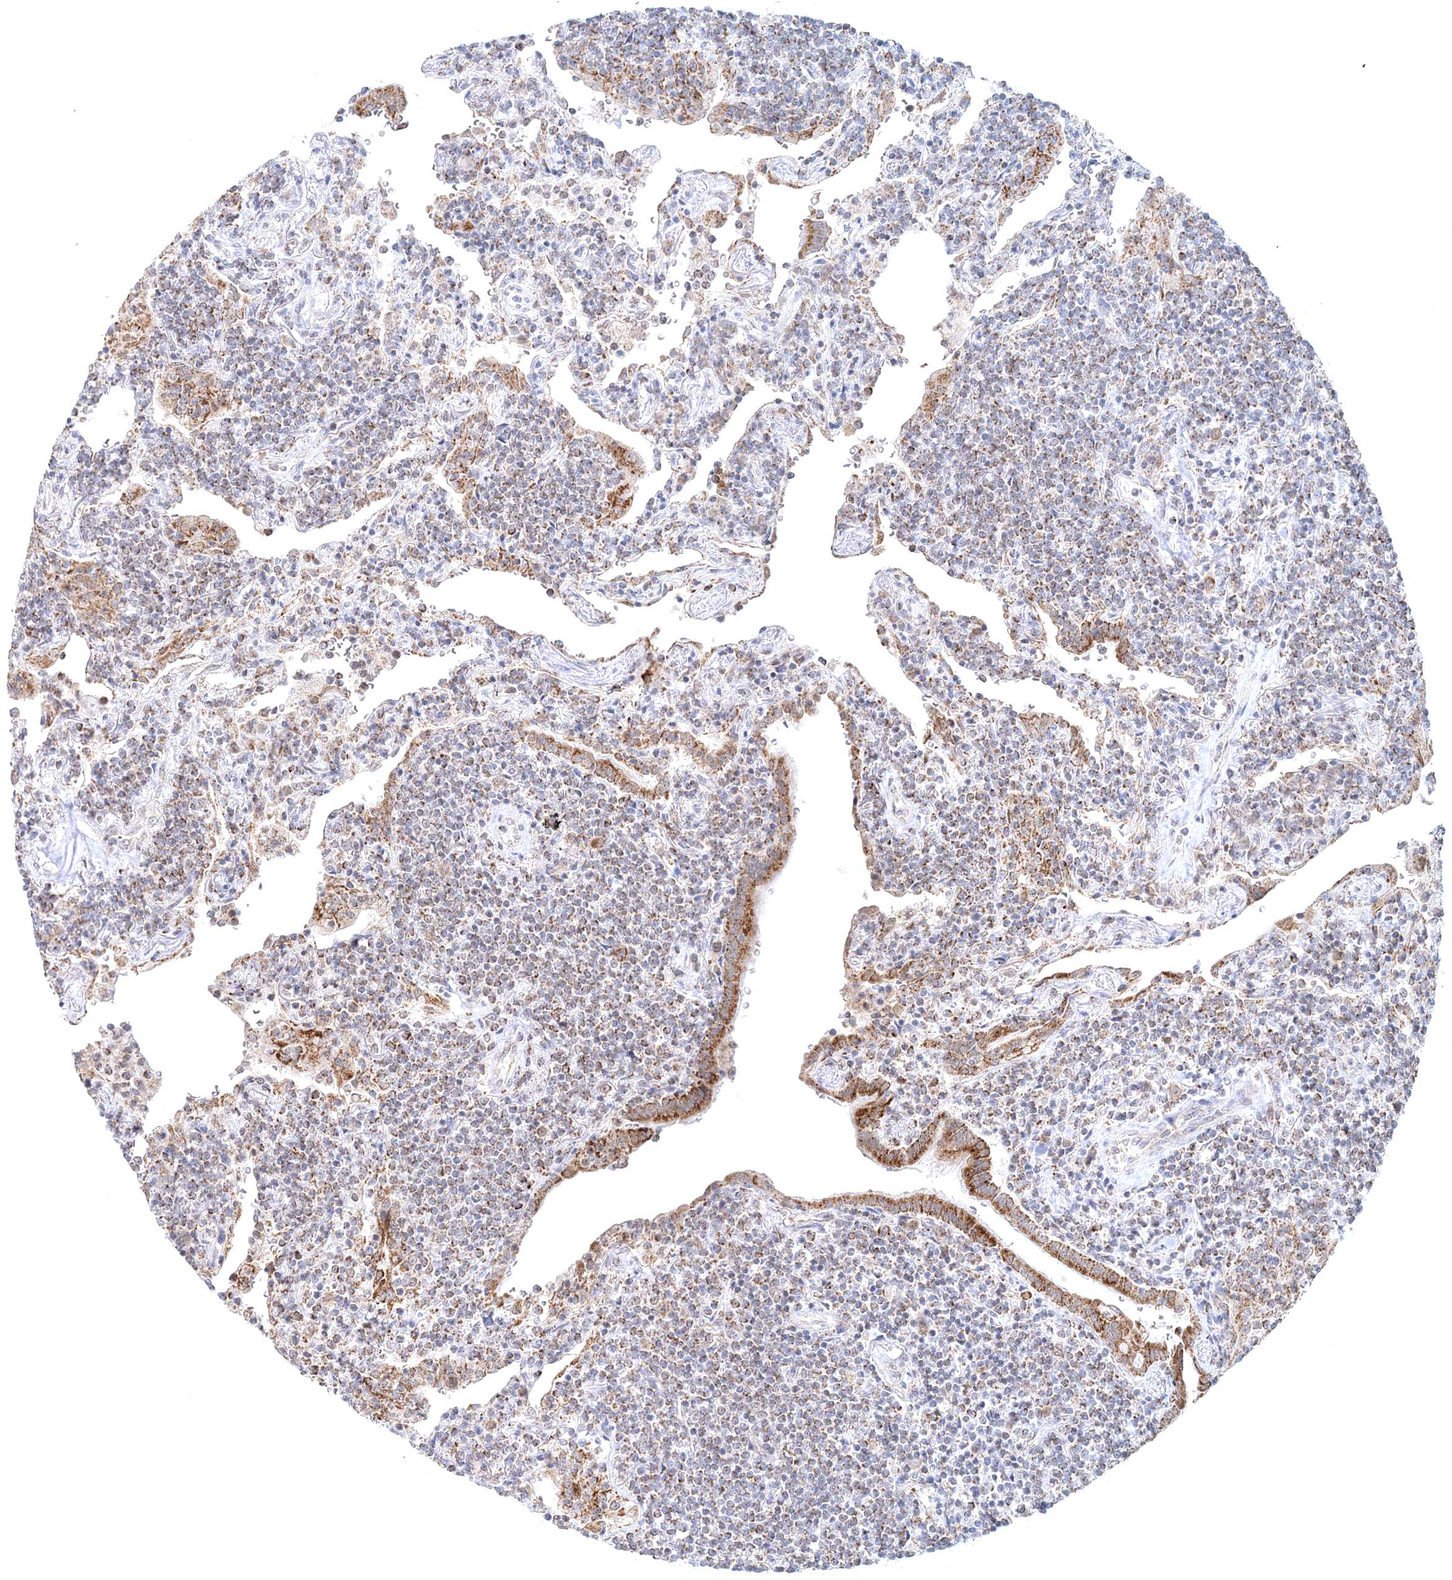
{"staining": {"intensity": "moderate", "quantity": "25%-75%", "location": "cytoplasmic/membranous"}, "tissue": "lymphoma", "cell_type": "Tumor cells", "image_type": "cancer", "snomed": [{"axis": "morphology", "description": "Malignant lymphoma, non-Hodgkin's type, Low grade"}, {"axis": "topography", "description": "Lung"}], "caption": "This is a photomicrograph of immunohistochemistry (IHC) staining of lymphoma, which shows moderate staining in the cytoplasmic/membranous of tumor cells.", "gene": "RNF150", "patient": {"sex": "female", "age": 71}}